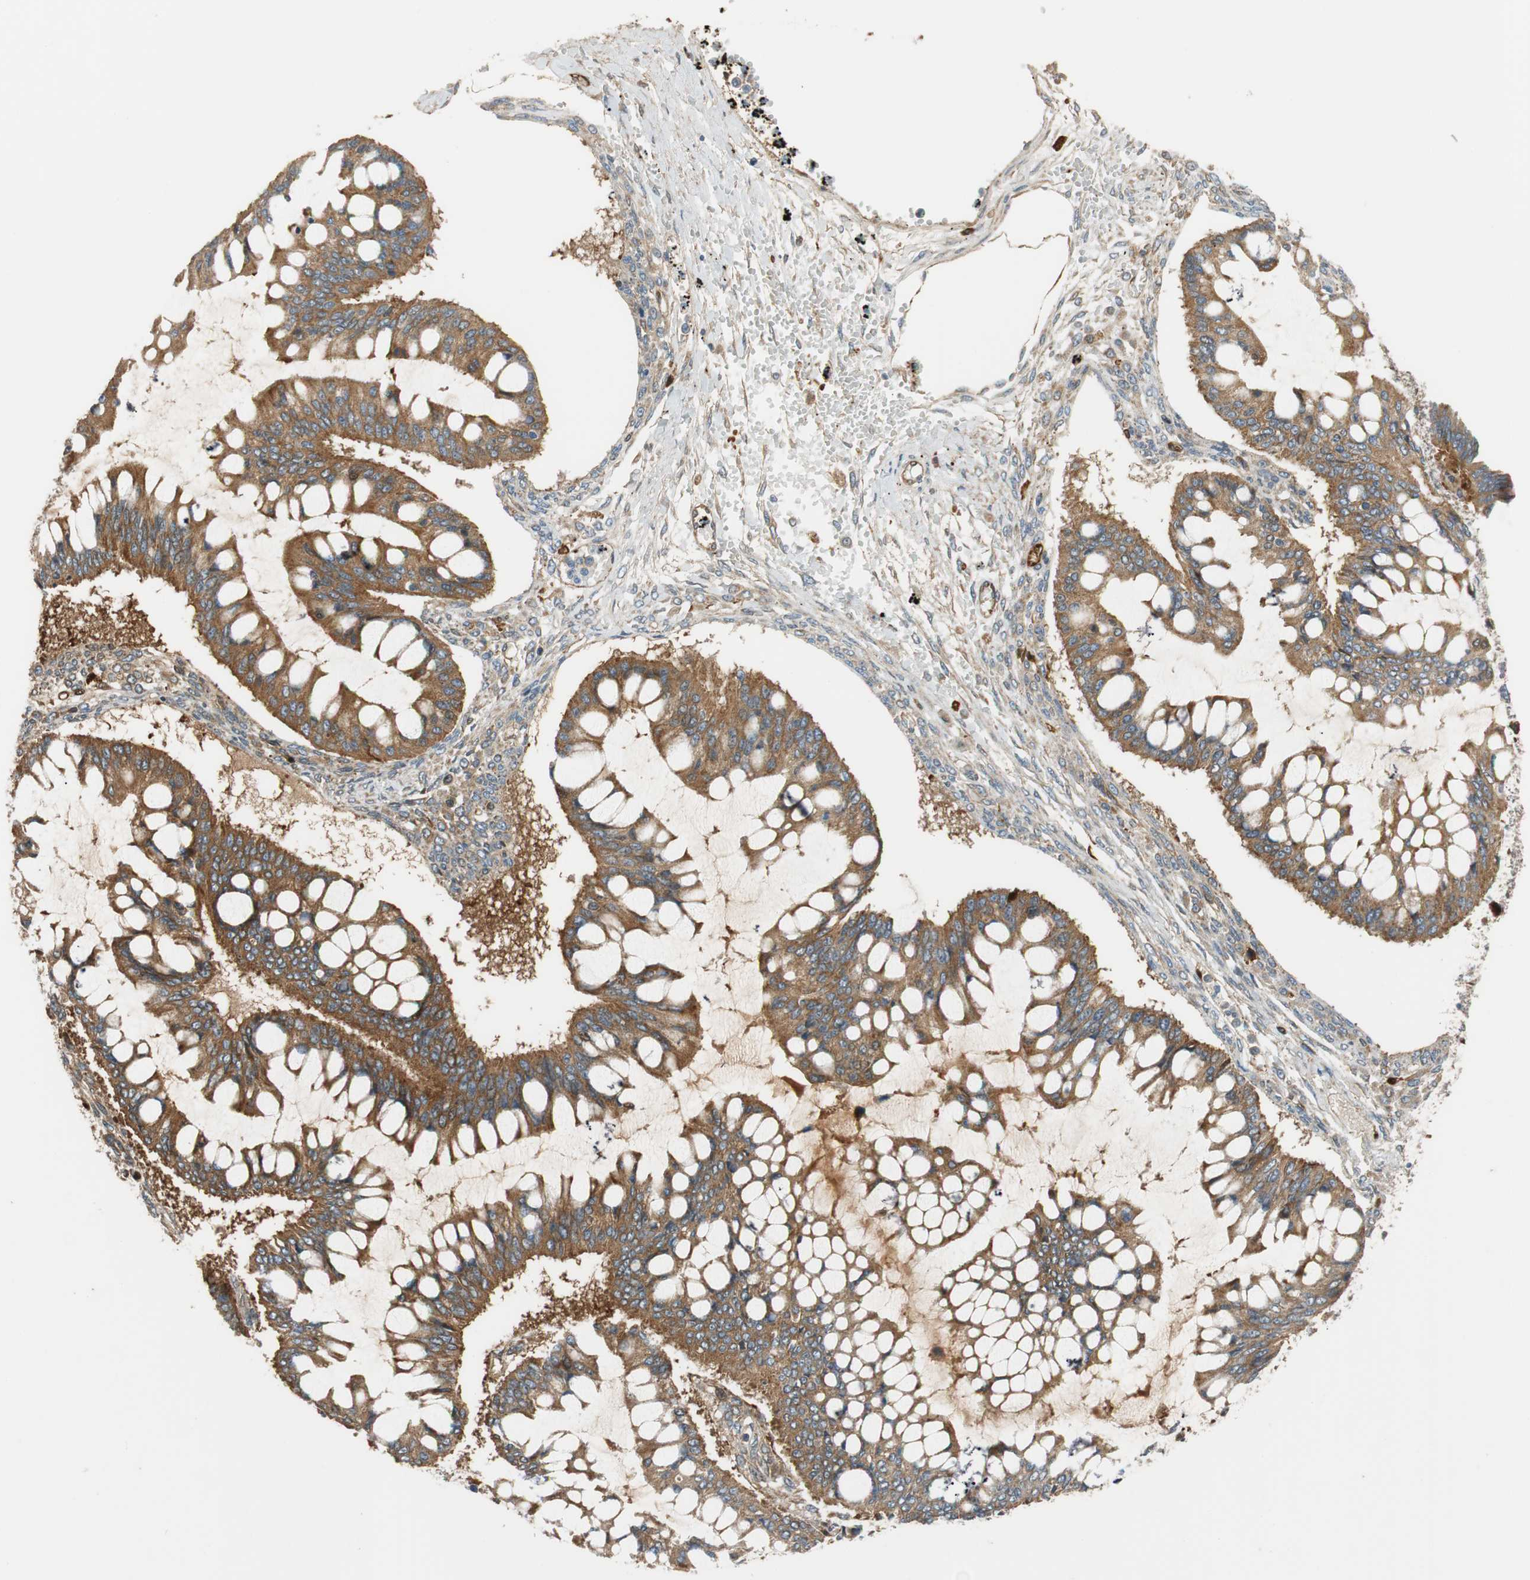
{"staining": {"intensity": "moderate", "quantity": ">75%", "location": "cytoplasmic/membranous"}, "tissue": "ovarian cancer", "cell_type": "Tumor cells", "image_type": "cancer", "snomed": [{"axis": "morphology", "description": "Cystadenocarcinoma, mucinous, NOS"}, {"axis": "topography", "description": "Ovary"}], "caption": "An image of human ovarian mucinous cystadenocarcinoma stained for a protein exhibits moderate cytoplasmic/membranous brown staining in tumor cells. Nuclei are stained in blue.", "gene": "PARP14", "patient": {"sex": "female", "age": 73}}